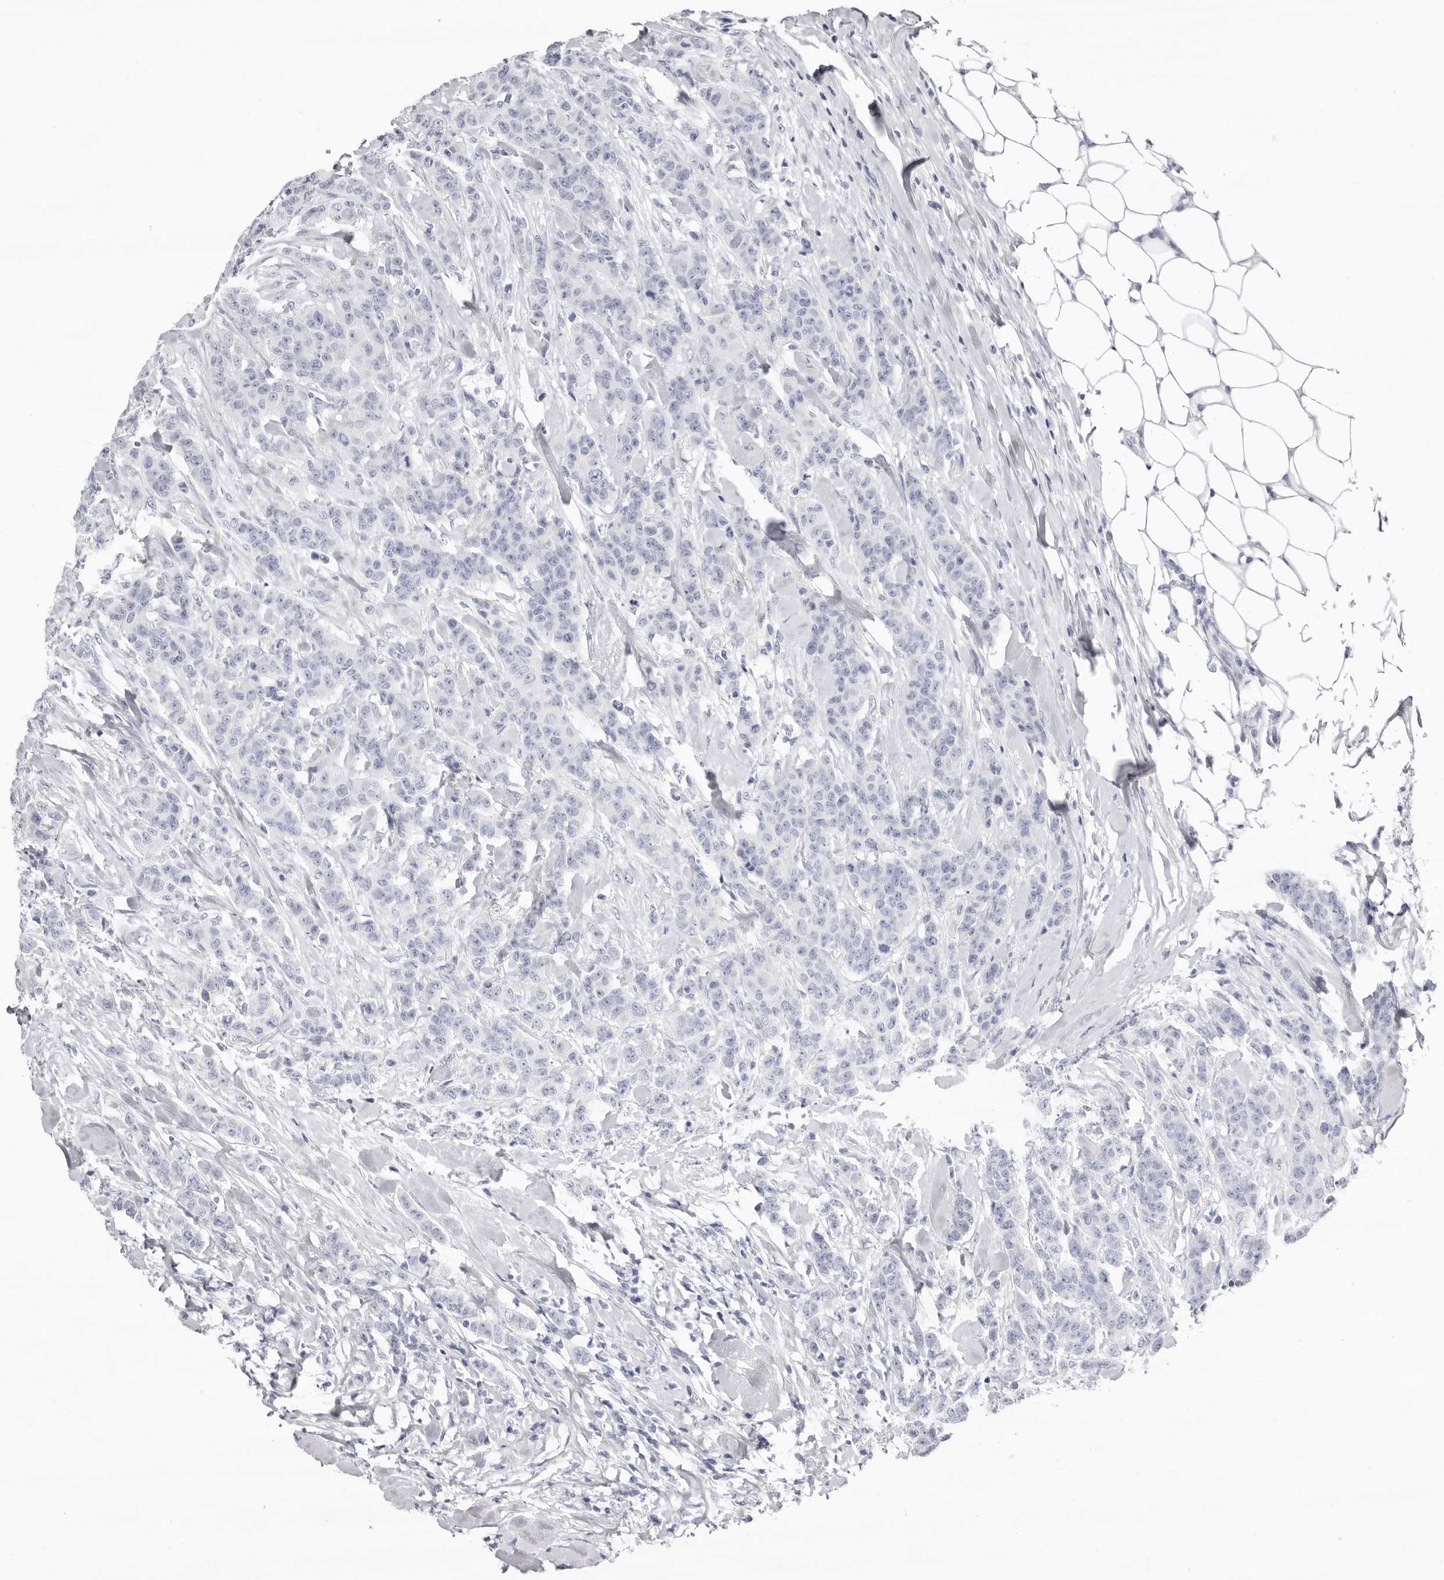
{"staining": {"intensity": "negative", "quantity": "none", "location": "none"}, "tissue": "breast cancer", "cell_type": "Tumor cells", "image_type": "cancer", "snomed": [{"axis": "morphology", "description": "Duct carcinoma"}, {"axis": "topography", "description": "Breast"}], "caption": "The histopathology image shows no significant positivity in tumor cells of breast cancer.", "gene": "LPO", "patient": {"sex": "female", "age": 40}}